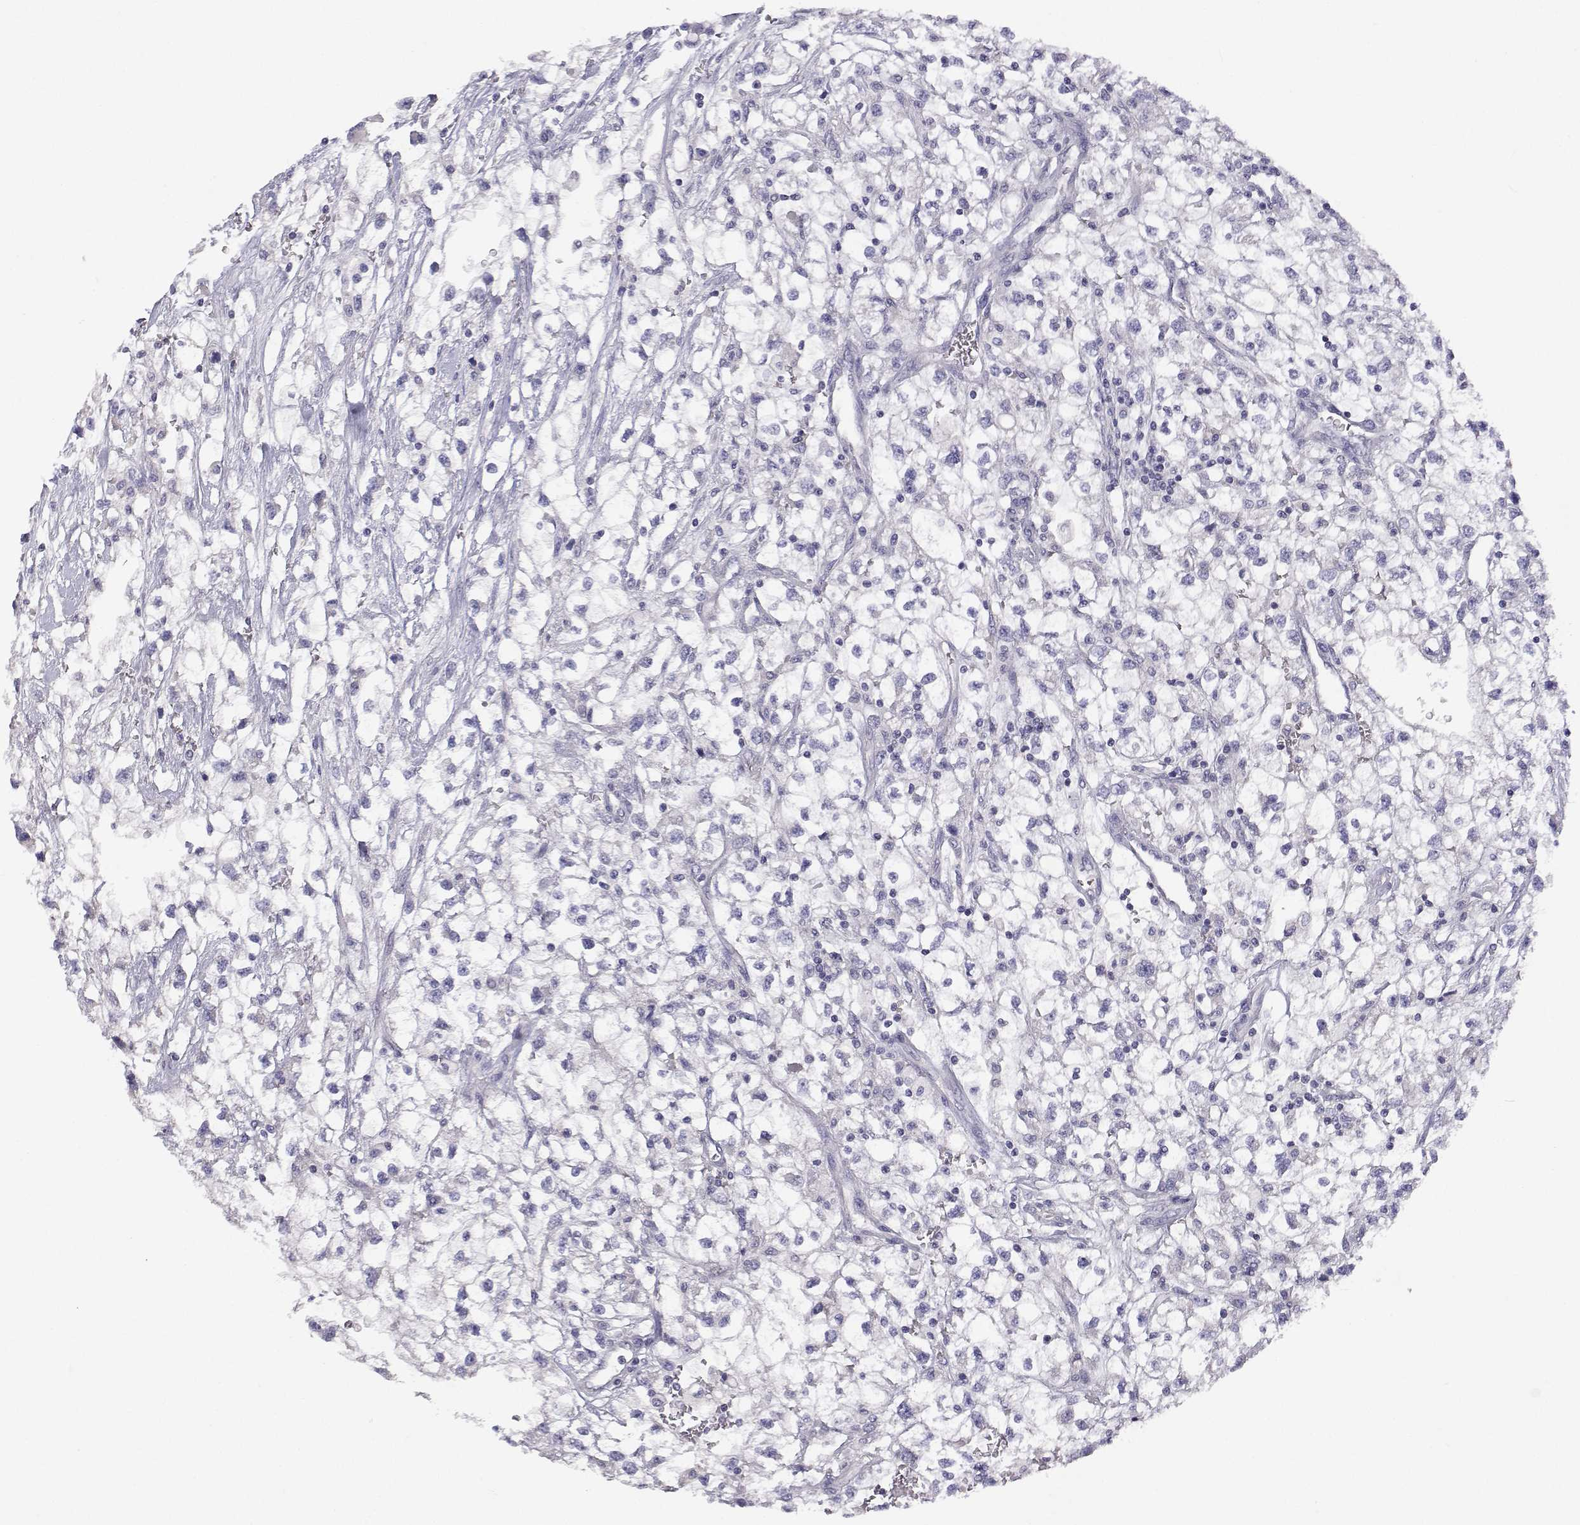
{"staining": {"intensity": "negative", "quantity": "none", "location": "none"}, "tissue": "renal cancer", "cell_type": "Tumor cells", "image_type": "cancer", "snomed": [{"axis": "morphology", "description": "Adenocarcinoma, NOS"}, {"axis": "topography", "description": "Kidney"}], "caption": "Immunohistochemistry of human renal cancer (adenocarcinoma) reveals no staining in tumor cells.", "gene": "ANKRD65", "patient": {"sex": "male", "age": 59}}